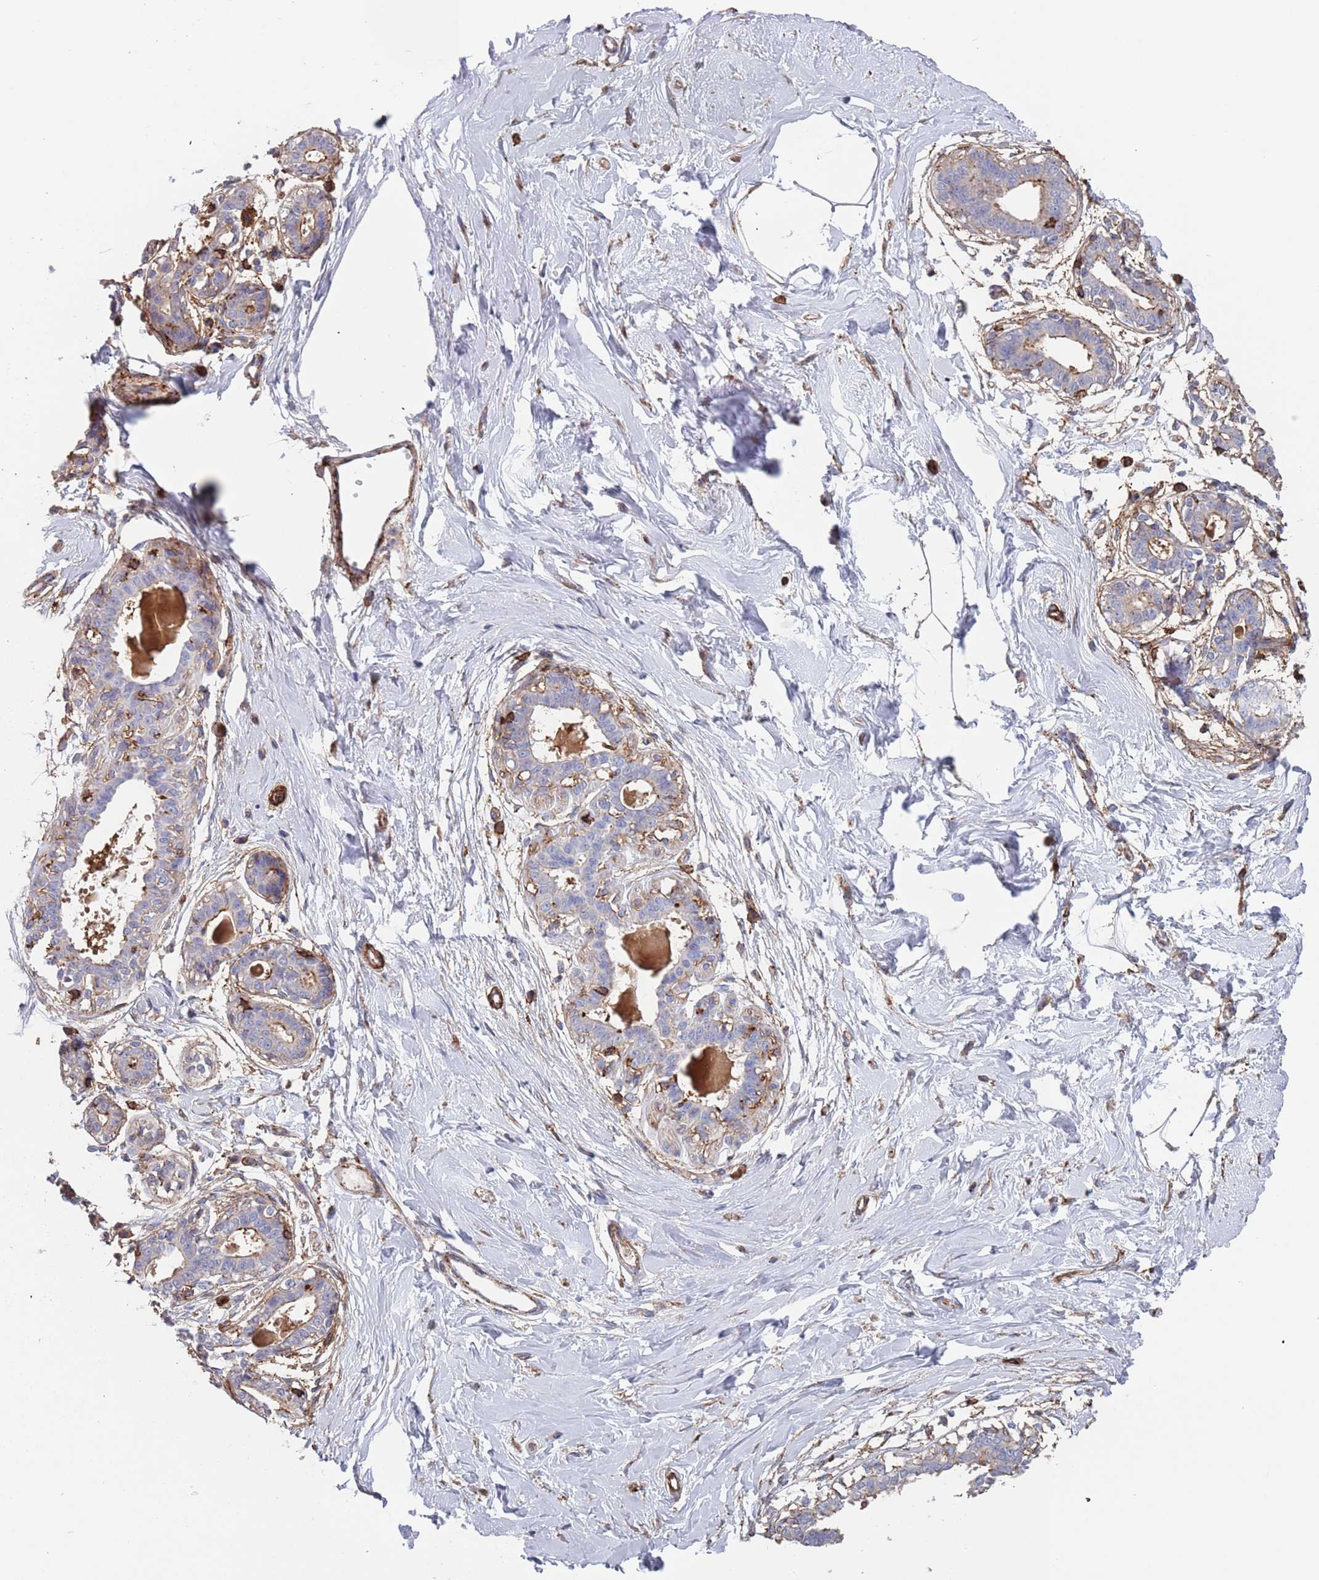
{"staining": {"intensity": "negative", "quantity": "none", "location": "none"}, "tissue": "breast", "cell_type": "Adipocytes", "image_type": "normal", "snomed": [{"axis": "morphology", "description": "Normal tissue, NOS"}, {"axis": "topography", "description": "Breast"}], "caption": "This photomicrograph is of benign breast stained with immunohistochemistry (IHC) to label a protein in brown with the nuclei are counter-stained blue. There is no expression in adipocytes. Brightfield microscopy of immunohistochemistry (IHC) stained with DAB (brown) and hematoxylin (blue), captured at high magnification.", "gene": "RNF144A", "patient": {"sex": "female", "age": 45}}